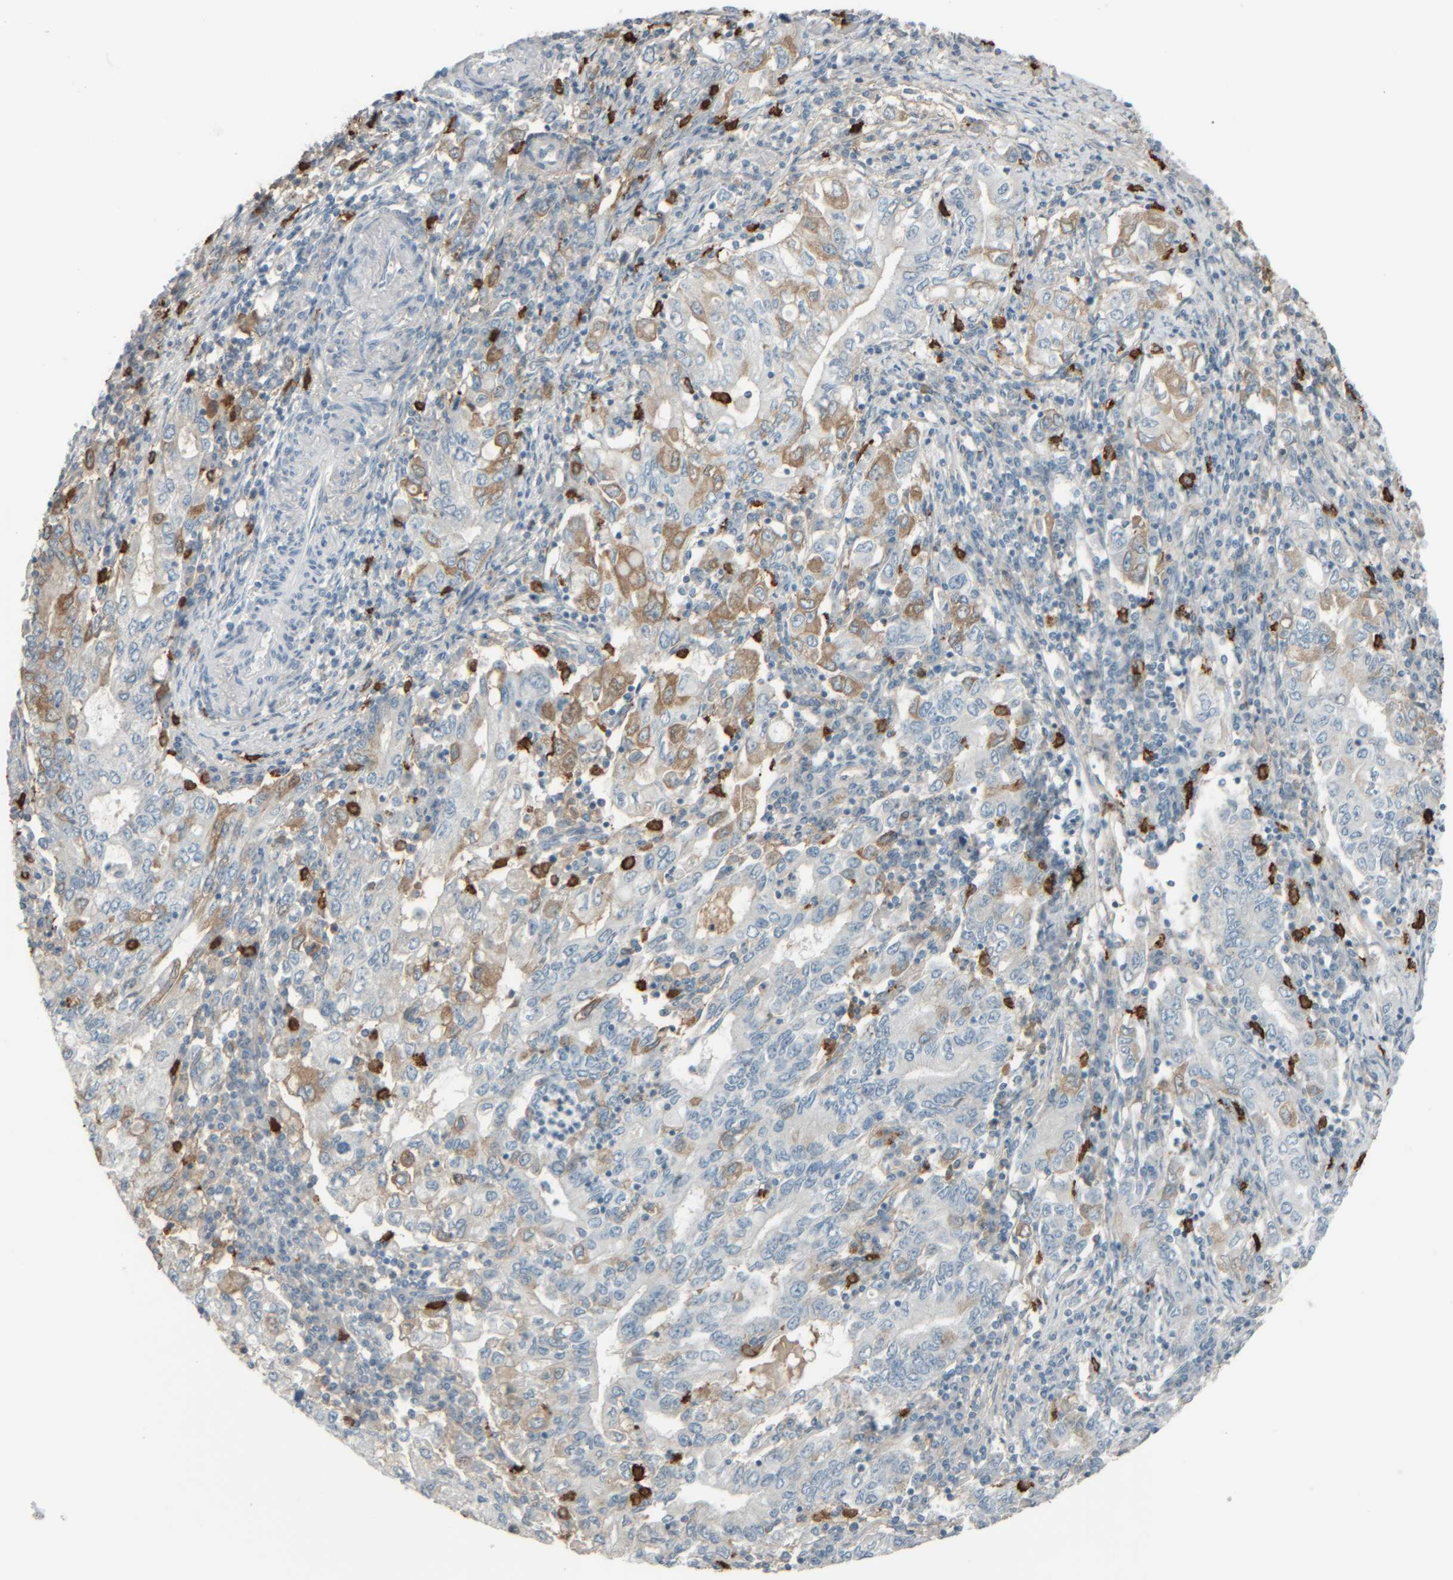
{"staining": {"intensity": "moderate", "quantity": "<25%", "location": "cytoplasmic/membranous"}, "tissue": "stomach cancer", "cell_type": "Tumor cells", "image_type": "cancer", "snomed": [{"axis": "morphology", "description": "Adenocarcinoma, NOS"}, {"axis": "topography", "description": "Stomach, lower"}], "caption": "Stomach adenocarcinoma stained with immunohistochemistry (IHC) shows moderate cytoplasmic/membranous expression in about <25% of tumor cells.", "gene": "TPSAB1", "patient": {"sex": "female", "age": 72}}